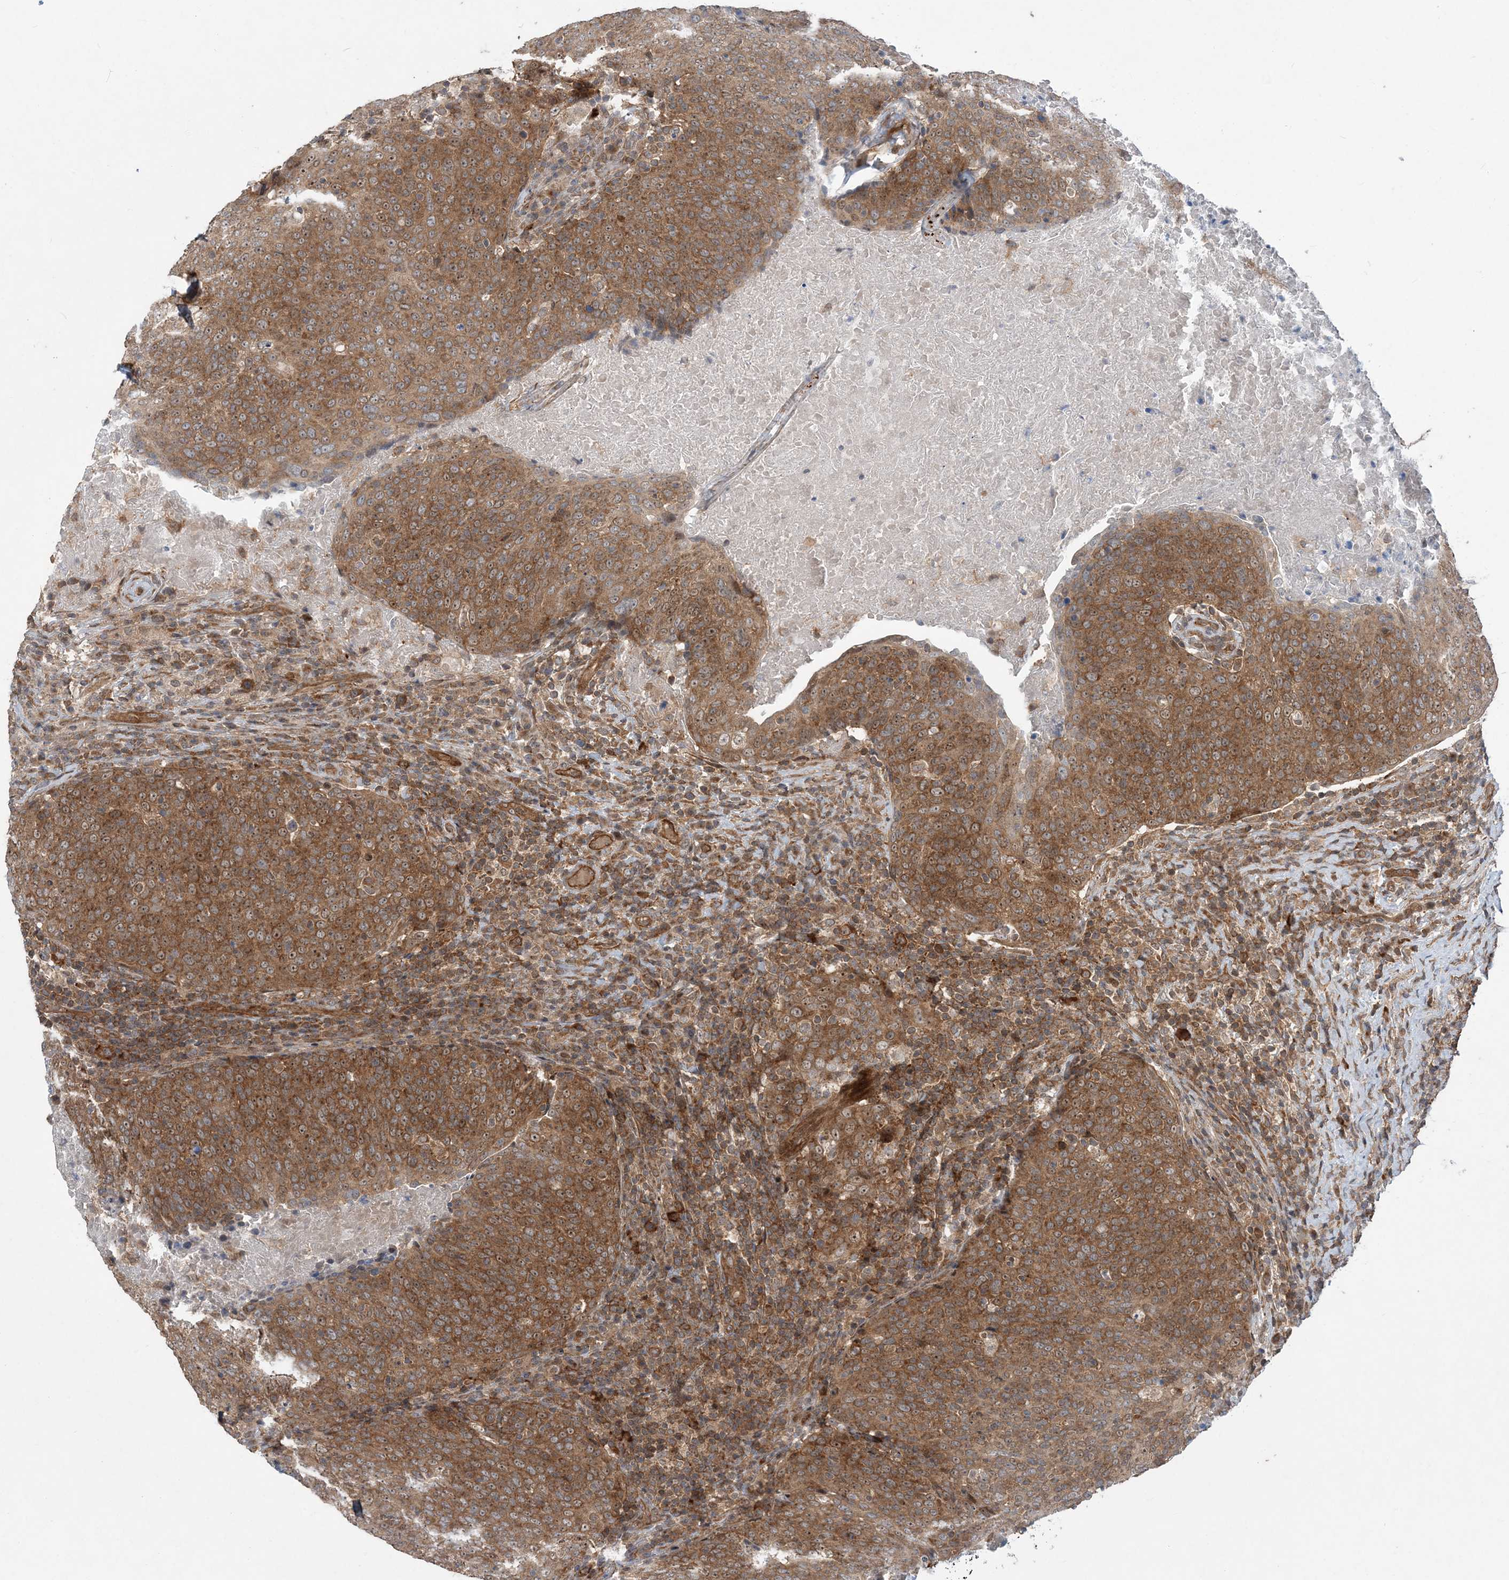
{"staining": {"intensity": "moderate", "quantity": ">75%", "location": "cytoplasmic/membranous,nuclear"}, "tissue": "head and neck cancer", "cell_type": "Tumor cells", "image_type": "cancer", "snomed": [{"axis": "morphology", "description": "Squamous cell carcinoma, NOS"}, {"axis": "morphology", "description": "Squamous cell carcinoma, metastatic, NOS"}, {"axis": "topography", "description": "Lymph node"}, {"axis": "topography", "description": "Head-Neck"}], "caption": "Head and neck metastatic squamous cell carcinoma stained with DAB IHC exhibits medium levels of moderate cytoplasmic/membranous and nuclear staining in approximately >75% of tumor cells.", "gene": "GEMIN5", "patient": {"sex": "male", "age": 62}}